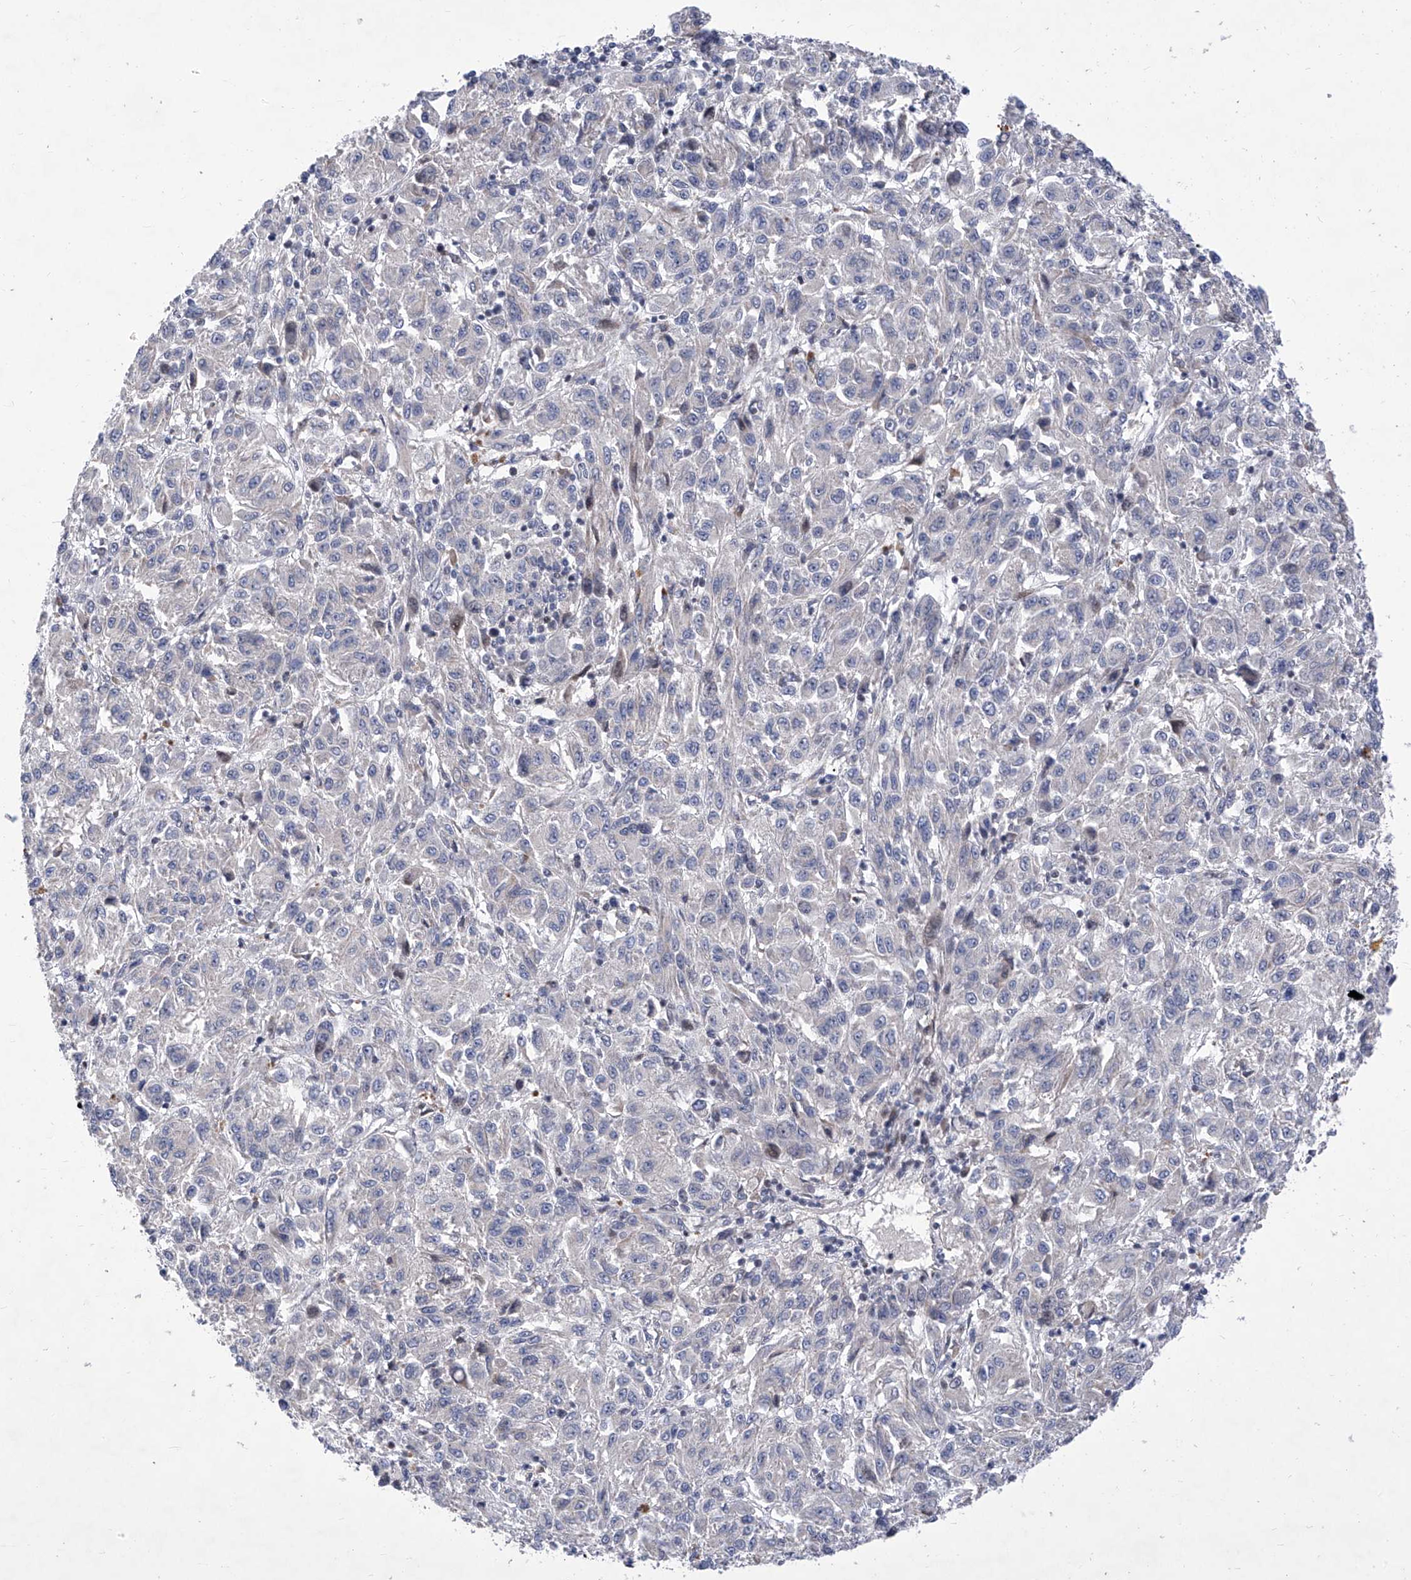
{"staining": {"intensity": "negative", "quantity": "none", "location": "none"}, "tissue": "melanoma", "cell_type": "Tumor cells", "image_type": "cancer", "snomed": [{"axis": "morphology", "description": "Malignant melanoma, Metastatic site"}, {"axis": "topography", "description": "Lung"}], "caption": "This is a image of IHC staining of melanoma, which shows no staining in tumor cells. (Immunohistochemistry, brightfield microscopy, high magnification).", "gene": "NUFIP1", "patient": {"sex": "male", "age": 64}}